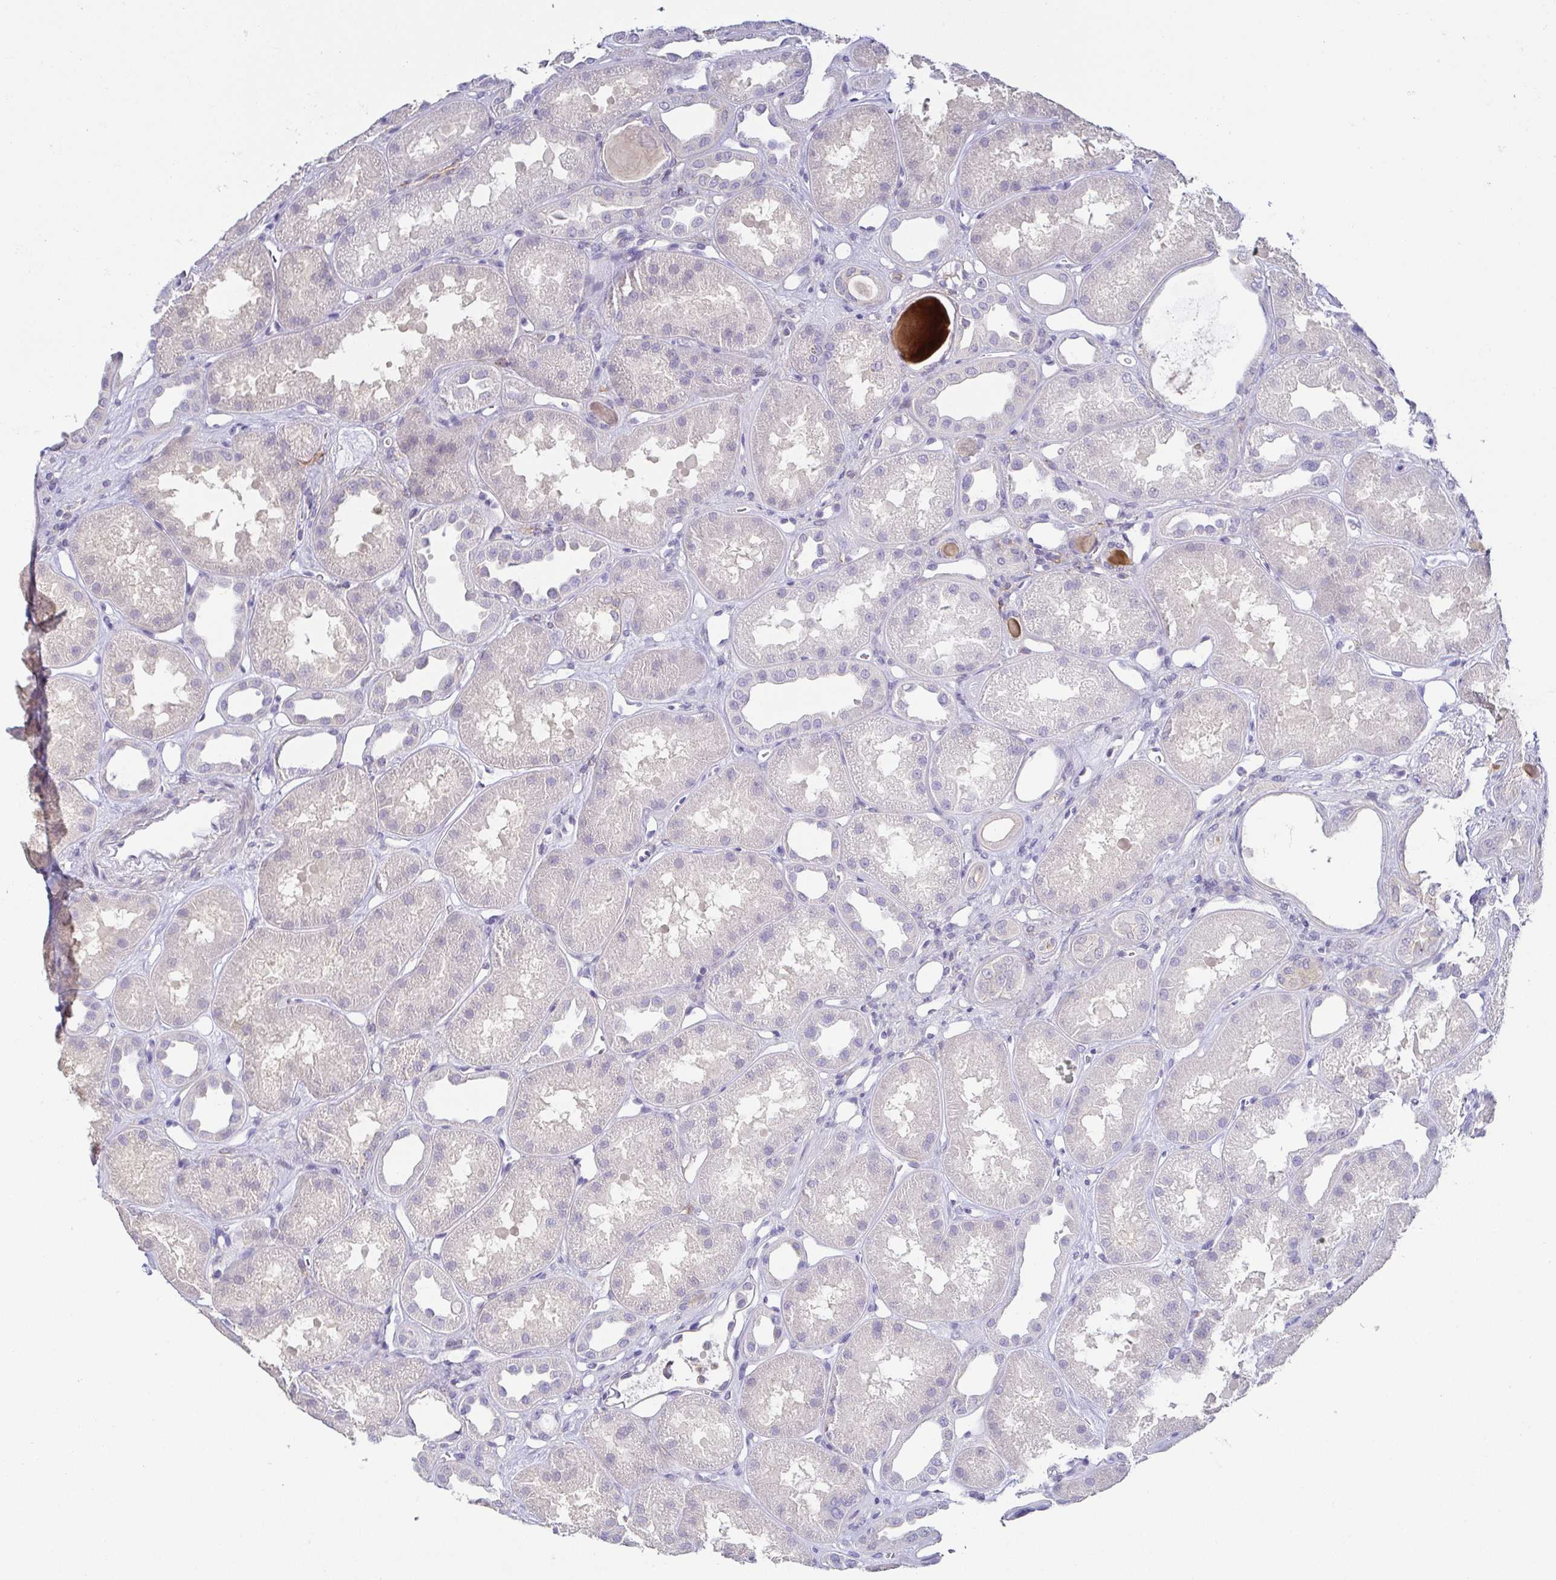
{"staining": {"intensity": "negative", "quantity": "none", "location": "none"}, "tissue": "kidney", "cell_type": "Cells in glomeruli", "image_type": "normal", "snomed": [{"axis": "morphology", "description": "Normal tissue, NOS"}, {"axis": "topography", "description": "Kidney"}], "caption": "Unremarkable kidney was stained to show a protein in brown. There is no significant staining in cells in glomeruli. (Stains: DAB immunohistochemistry (IHC) with hematoxylin counter stain, Microscopy: brightfield microscopy at high magnification).", "gene": "RNASE7", "patient": {"sex": "male", "age": 61}}